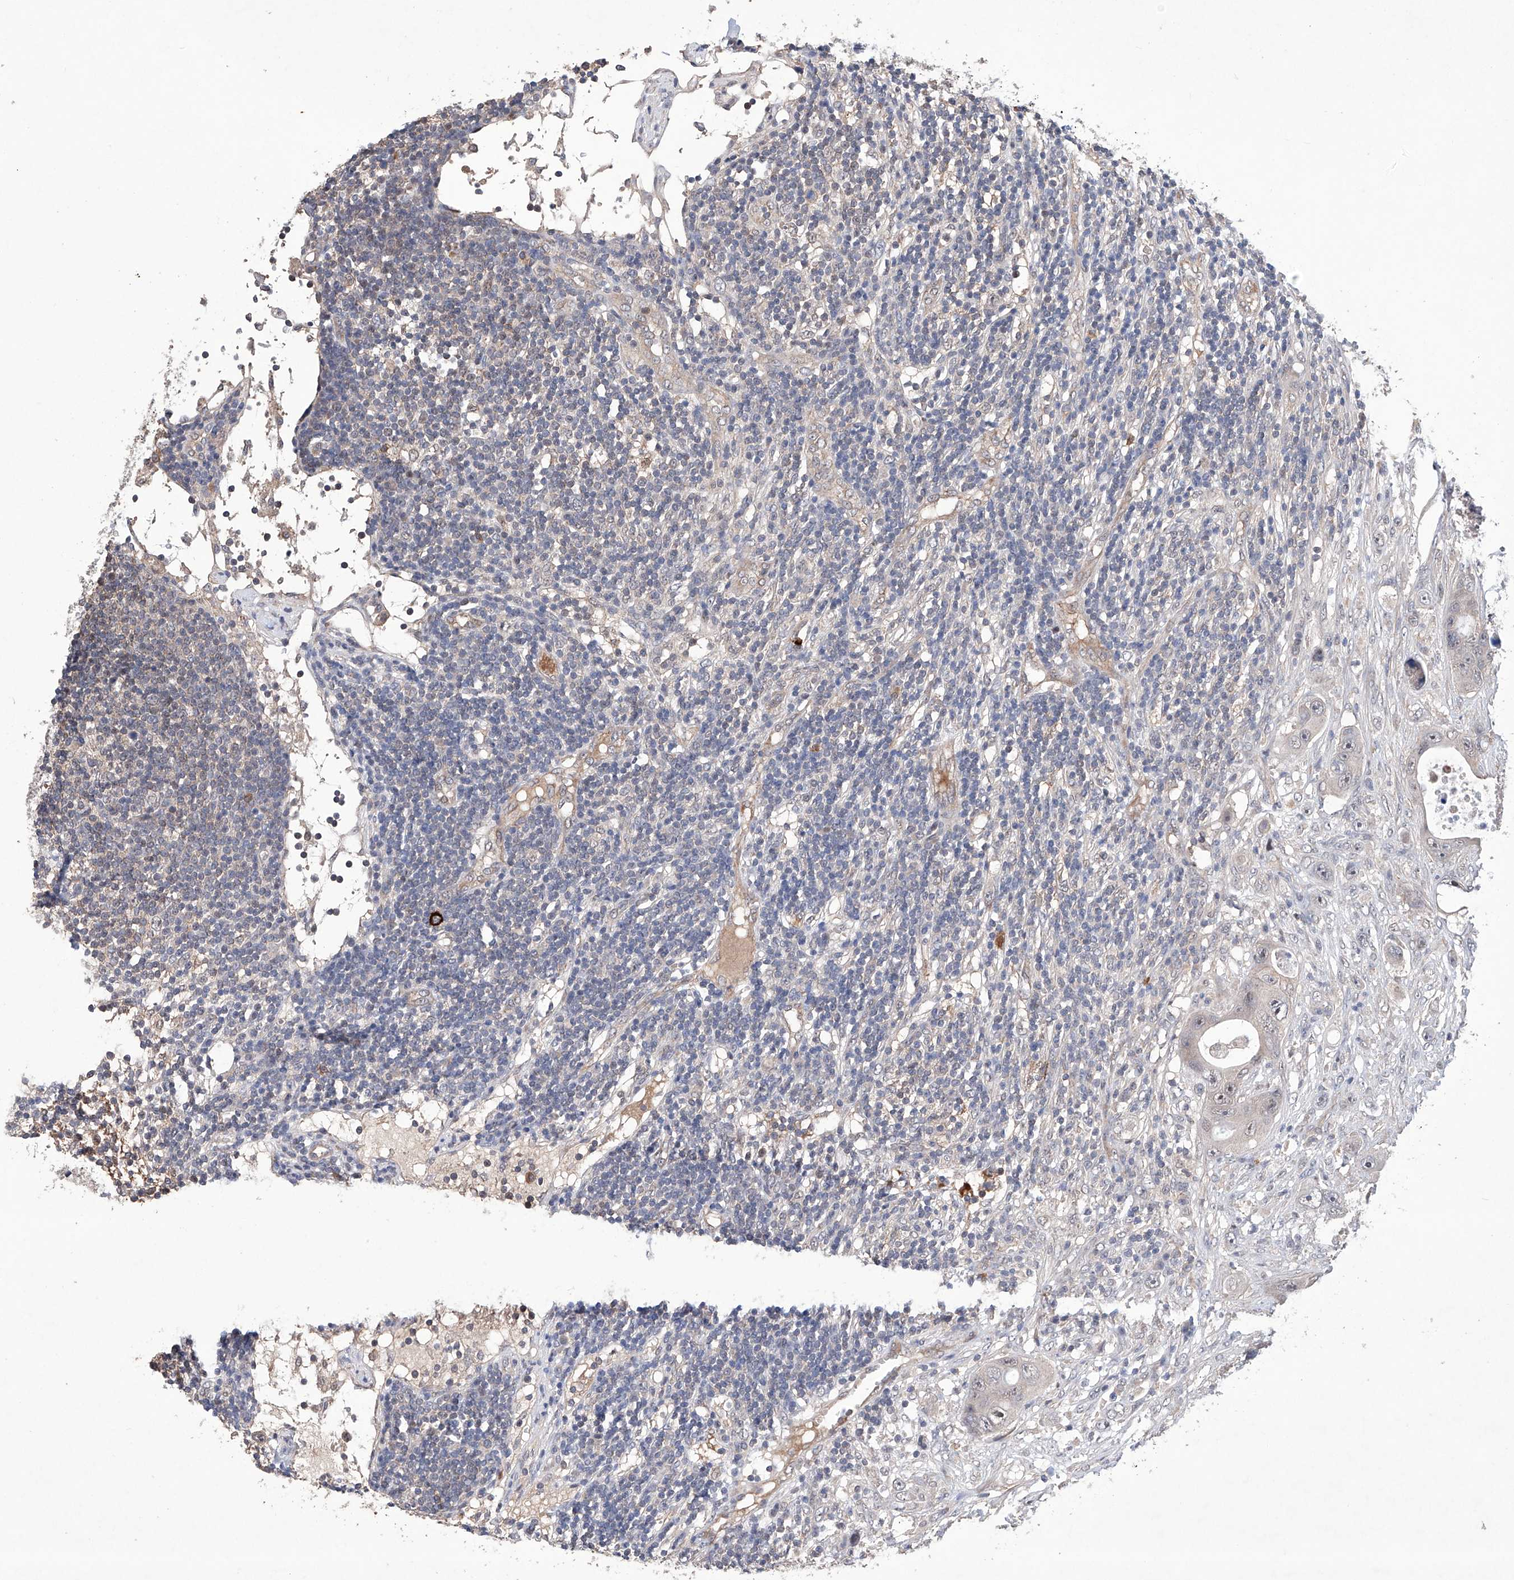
{"staining": {"intensity": "weak", "quantity": "<25%", "location": "cytoplasmic/membranous"}, "tissue": "colorectal cancer", "cell_type": "Tumor cells", "image_type": "cancer", "snomed": [{"axis": "morphology", "description": "Adenocarcinoma, NOS"}, {"axis": "topography", "description": "Colon"}], "caption": "Adenocarcinoma (colorectal) was stained to show a protein in brown. There is no significant positivity in tumor cells.", "gene": "AFG1L", "patient": {"sex": "female", "age": 46}}